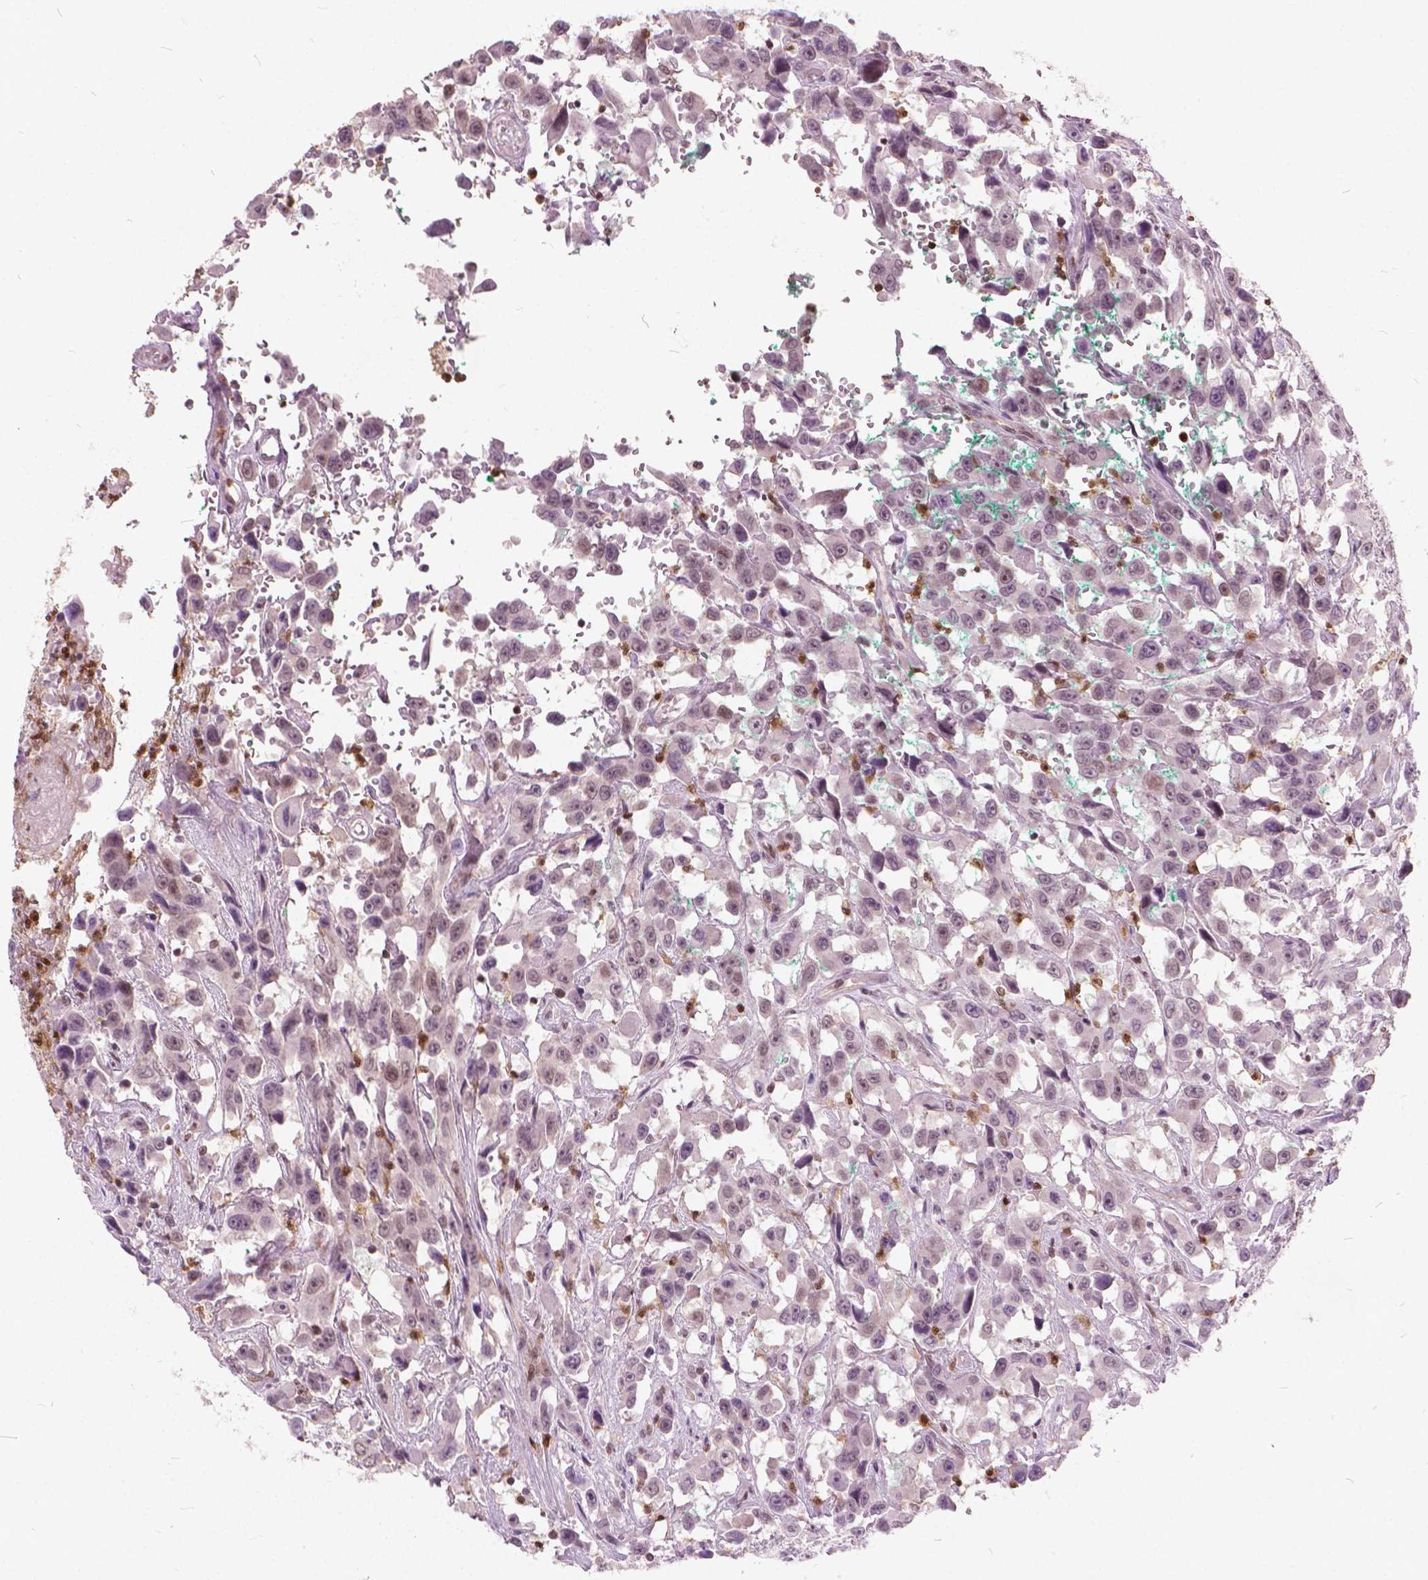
{"staining": {"intensity": "moderate", "quantity": ">75%", "location": "nuclear"}, "tissue": "urothelial cancer", "cell_type": "Tumor cells", "image_type": "cancer", "snomed": [{"axis": "morphology", "description": "Urothelial carcinoma, High grade"}, {"axis": "topography", "description": "Urinary bladder"}], "caption": "Human urothelial carcinoma (high-grade) stained with a brown dye shows moderate nuclear positive staining in approximately >75% of tumor cells.", "gene": "STAT5B", "patient": {"sex": "male", "age": 53}}